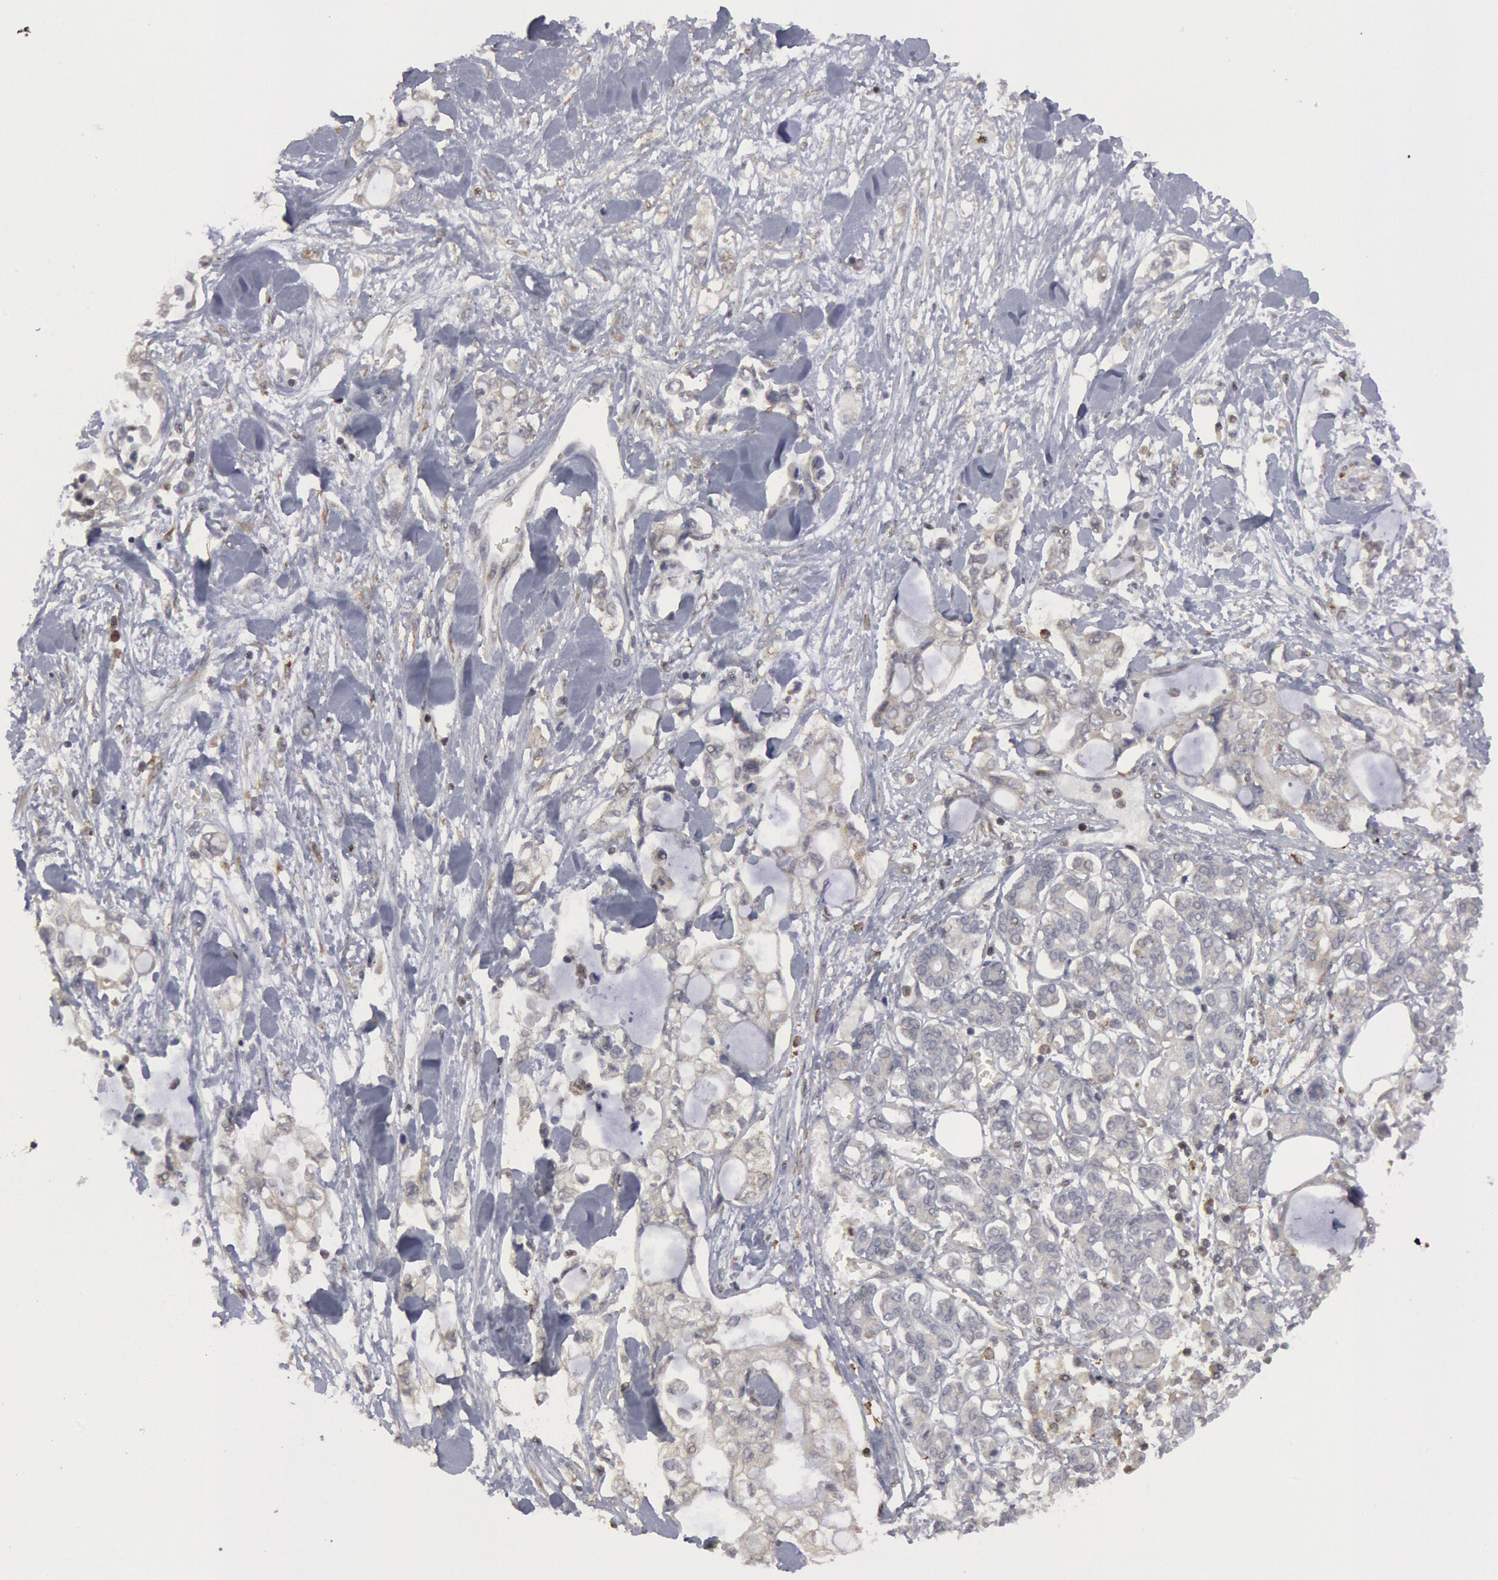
{"staining": {"intensity": "negative", "quantity": "none", "location": "none"}, "tissue": "pancreatic cancer", "cell_type": "Tumor cells", "image_type": "cancer", "snomed": [{"axis": "morphology", "description": "Adenocarcinoma, NOS"}, {"axis": "topography", "description": "Pancreas"}], "caption": "Immunohistochemical staining of adenocarcinoma (pancreatic) exhibits no significant expression in tumor cells.", "gene": "OSBPL8", "patient": {"sex": "female", "age": 70}}